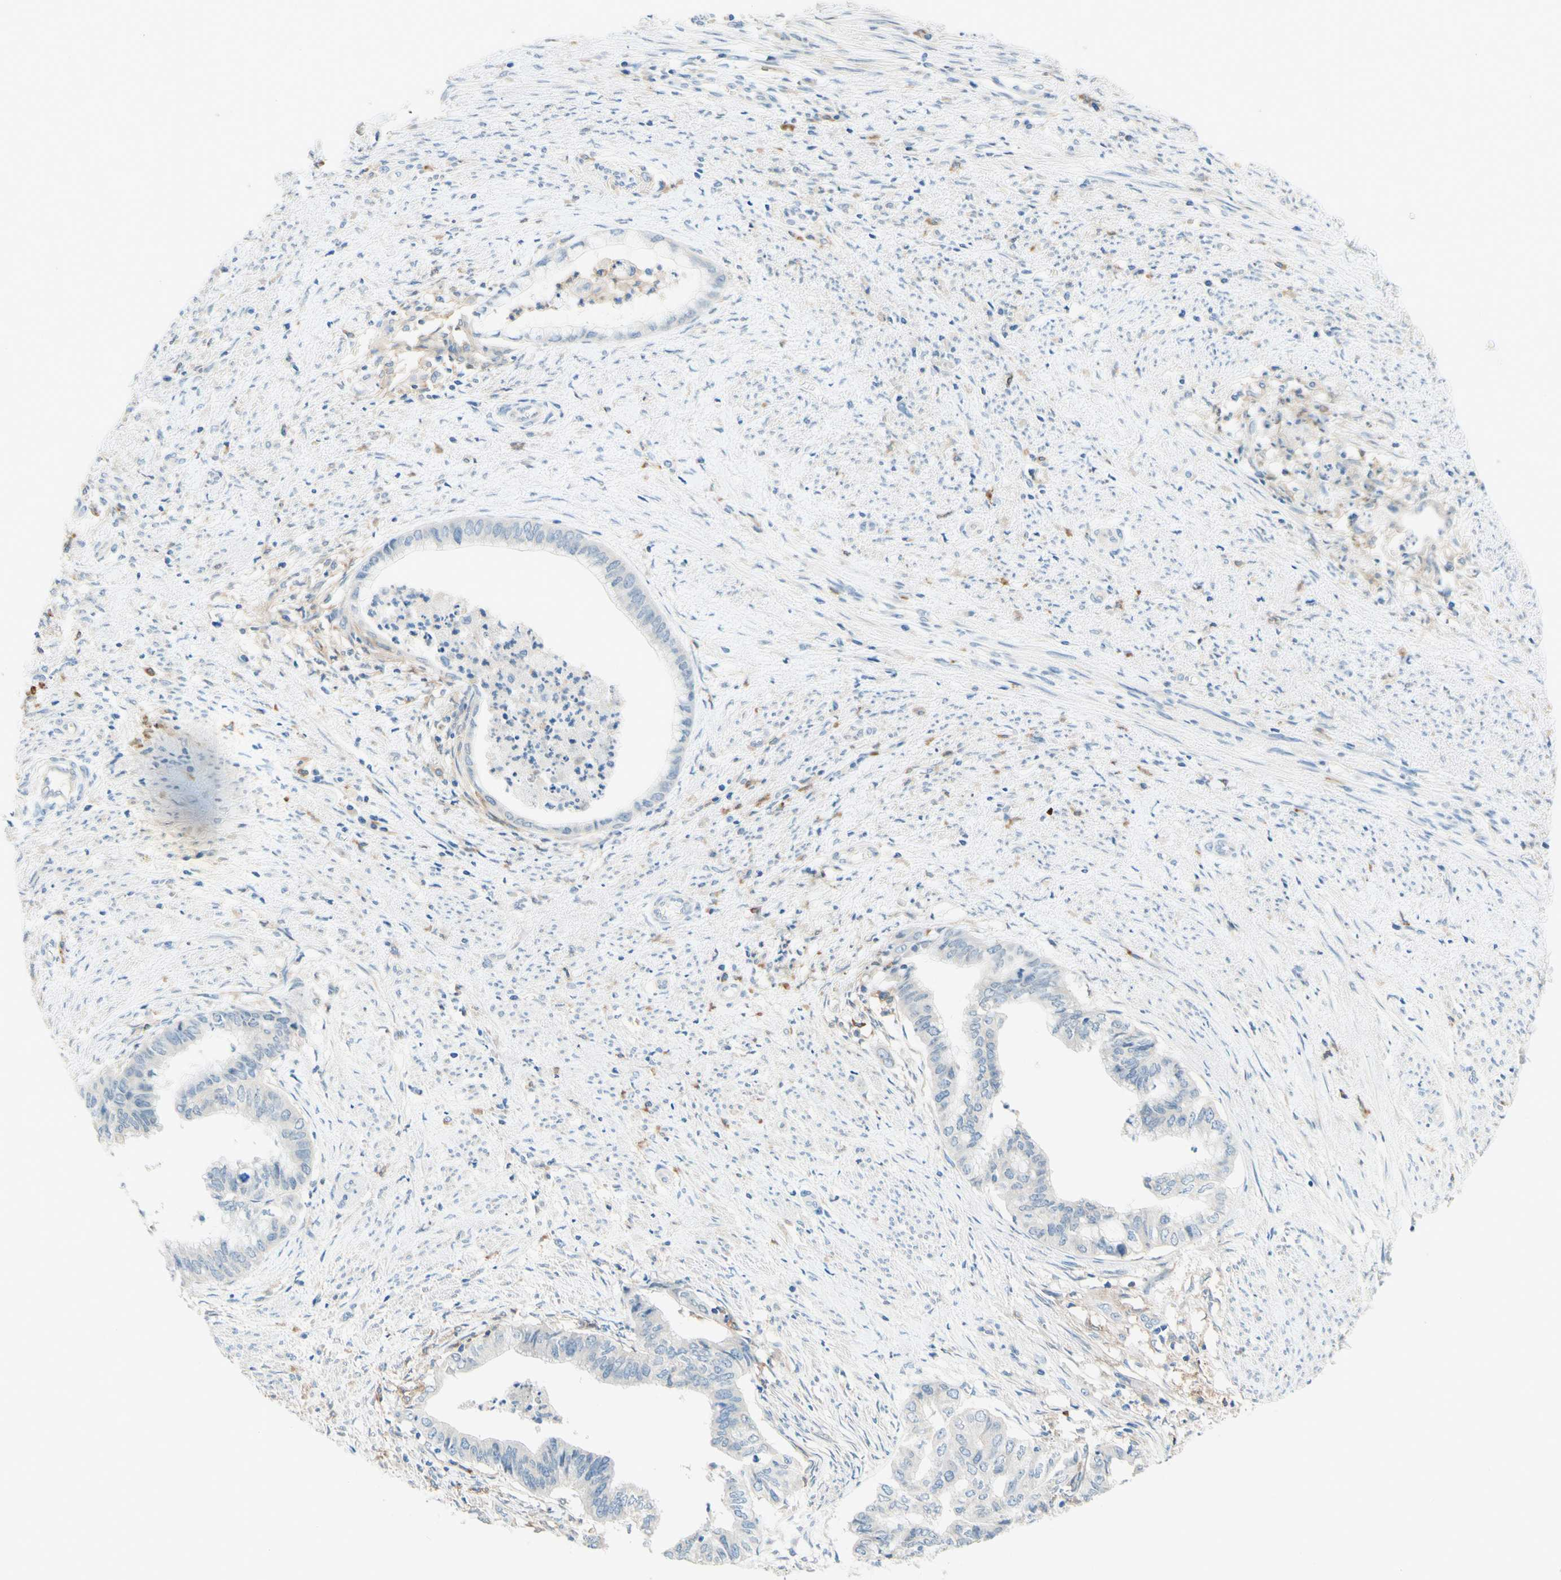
{"staining": {"intensity": "negative", "quantity": "none", "location": "none"}, "tissue": "endometrial cancer", "cell_type": "Tumor cells", "image_type": "cancer", "snomed": [{"axis": "morphology", "description": "Necrosis, NOS"}, {"axis": "morphology", "description": "Adenocarcinoma, NOS"}, {"axis": "topography", "description": "Endometrium"}], "caption": "Image shows no protein staining in tumor cells of adenocarcinoma (endometrial) tissue.", "gene": "SIGLEC9", "patient": {"sex": "female", "age": 79}}